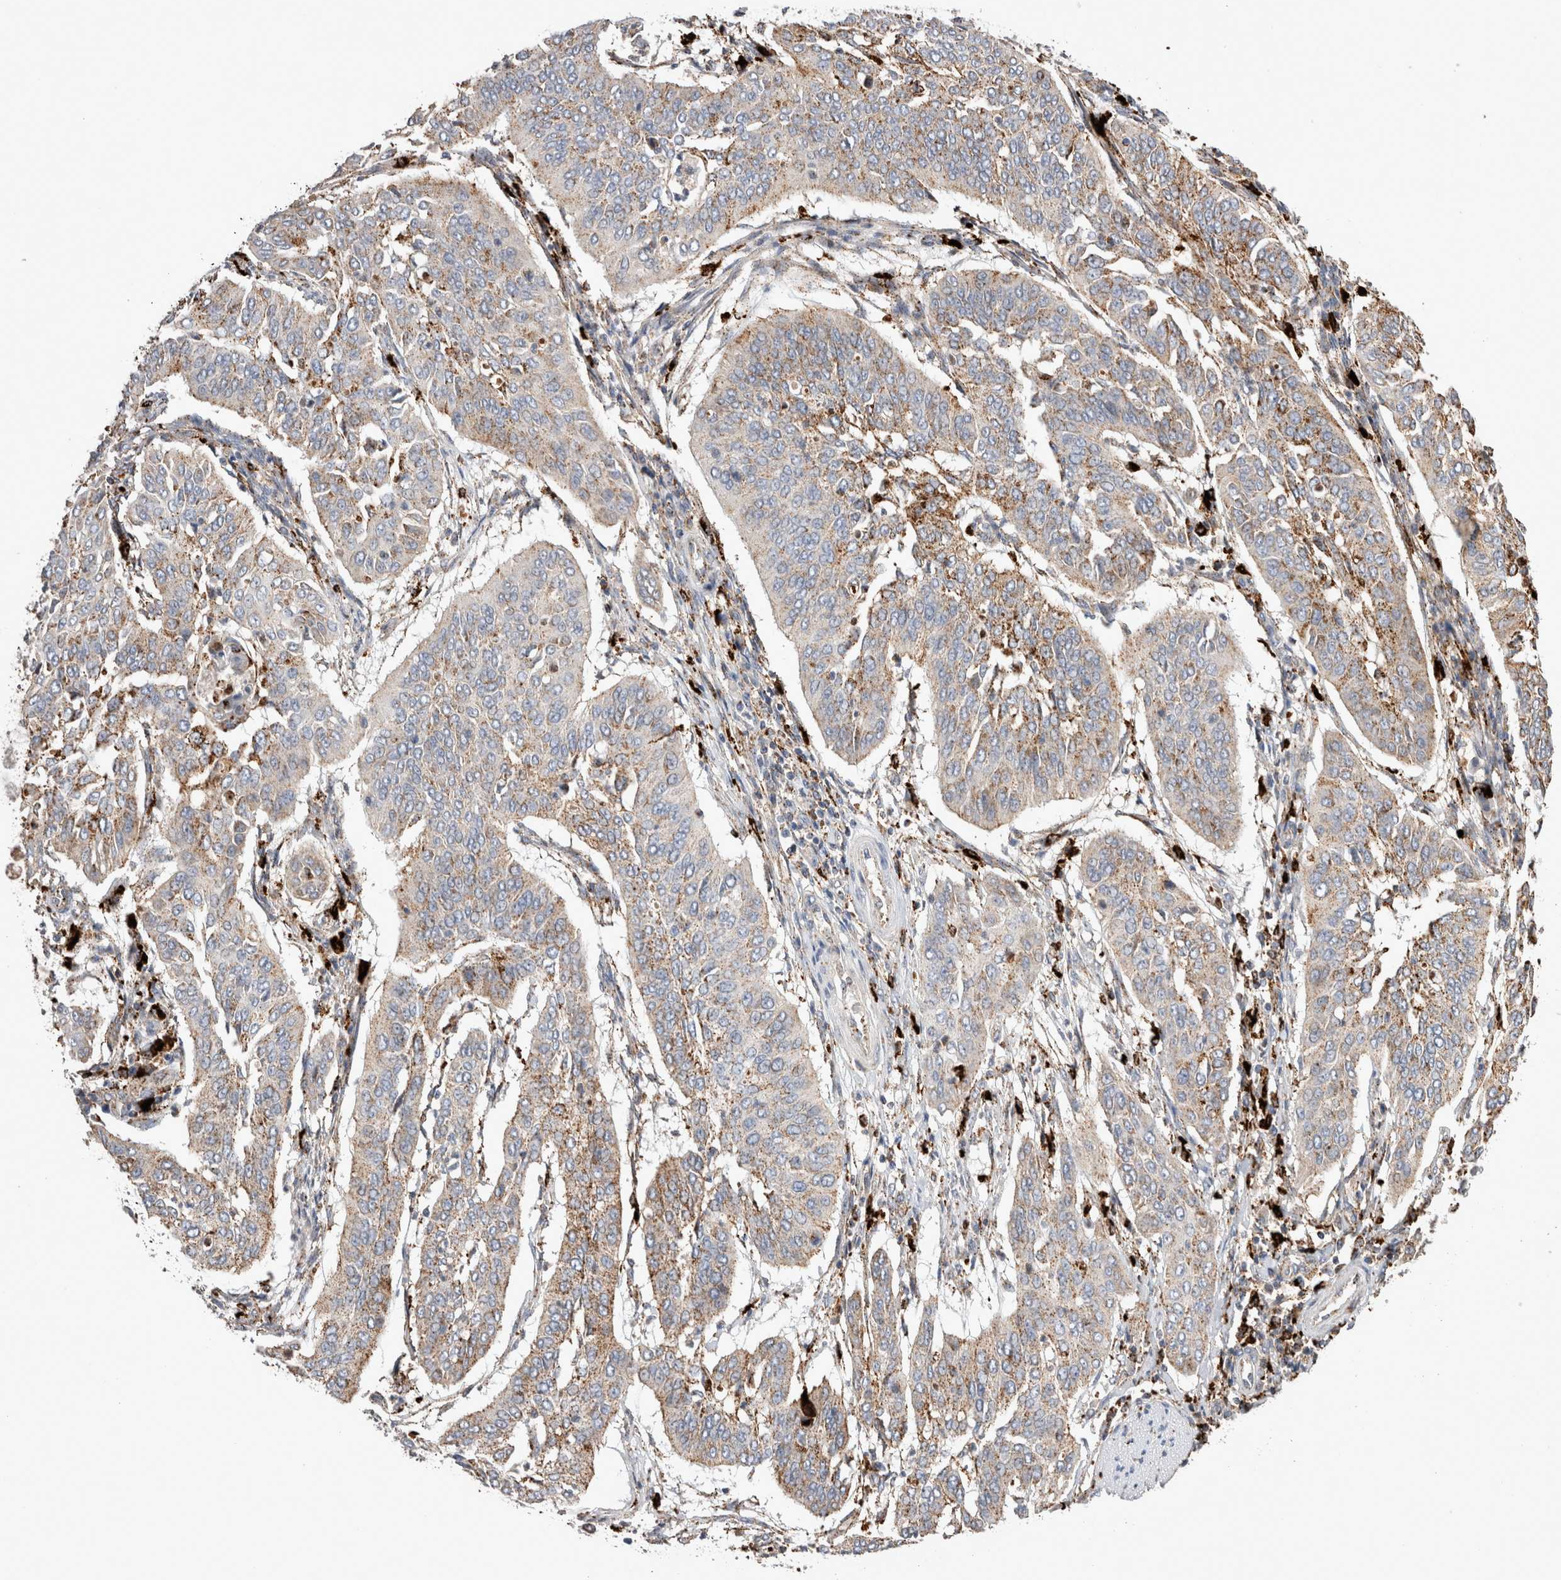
{"staining": {"intensity": "moderate", "quantity": ">75%", "location": "cytoplasmic/membranous"}, "tissue": "cervical cancer", "cell_type": "Tumor cells", "image_type": "cancer", "snomed": [{"axis": "morphology", "description": "Normal tissue, NOS"}, {"axis": "morphology", "description": "Squamous cell carcinoma, NOS"}, {"axis": "topography", "description": "Cervix"}], "caption": "Immunohistochemistry image of neoplastic tissue: squamous cell carcinoma (cervical) stained using IHC reveals medium levels of moderate protein expression localized specifically in the cytoplasmic/membranous of tumor cells, appearing as a cytoplasmic/membranous brown color.", "gene": "CTSA", "patient": {"sex": "female", "age": 39}}